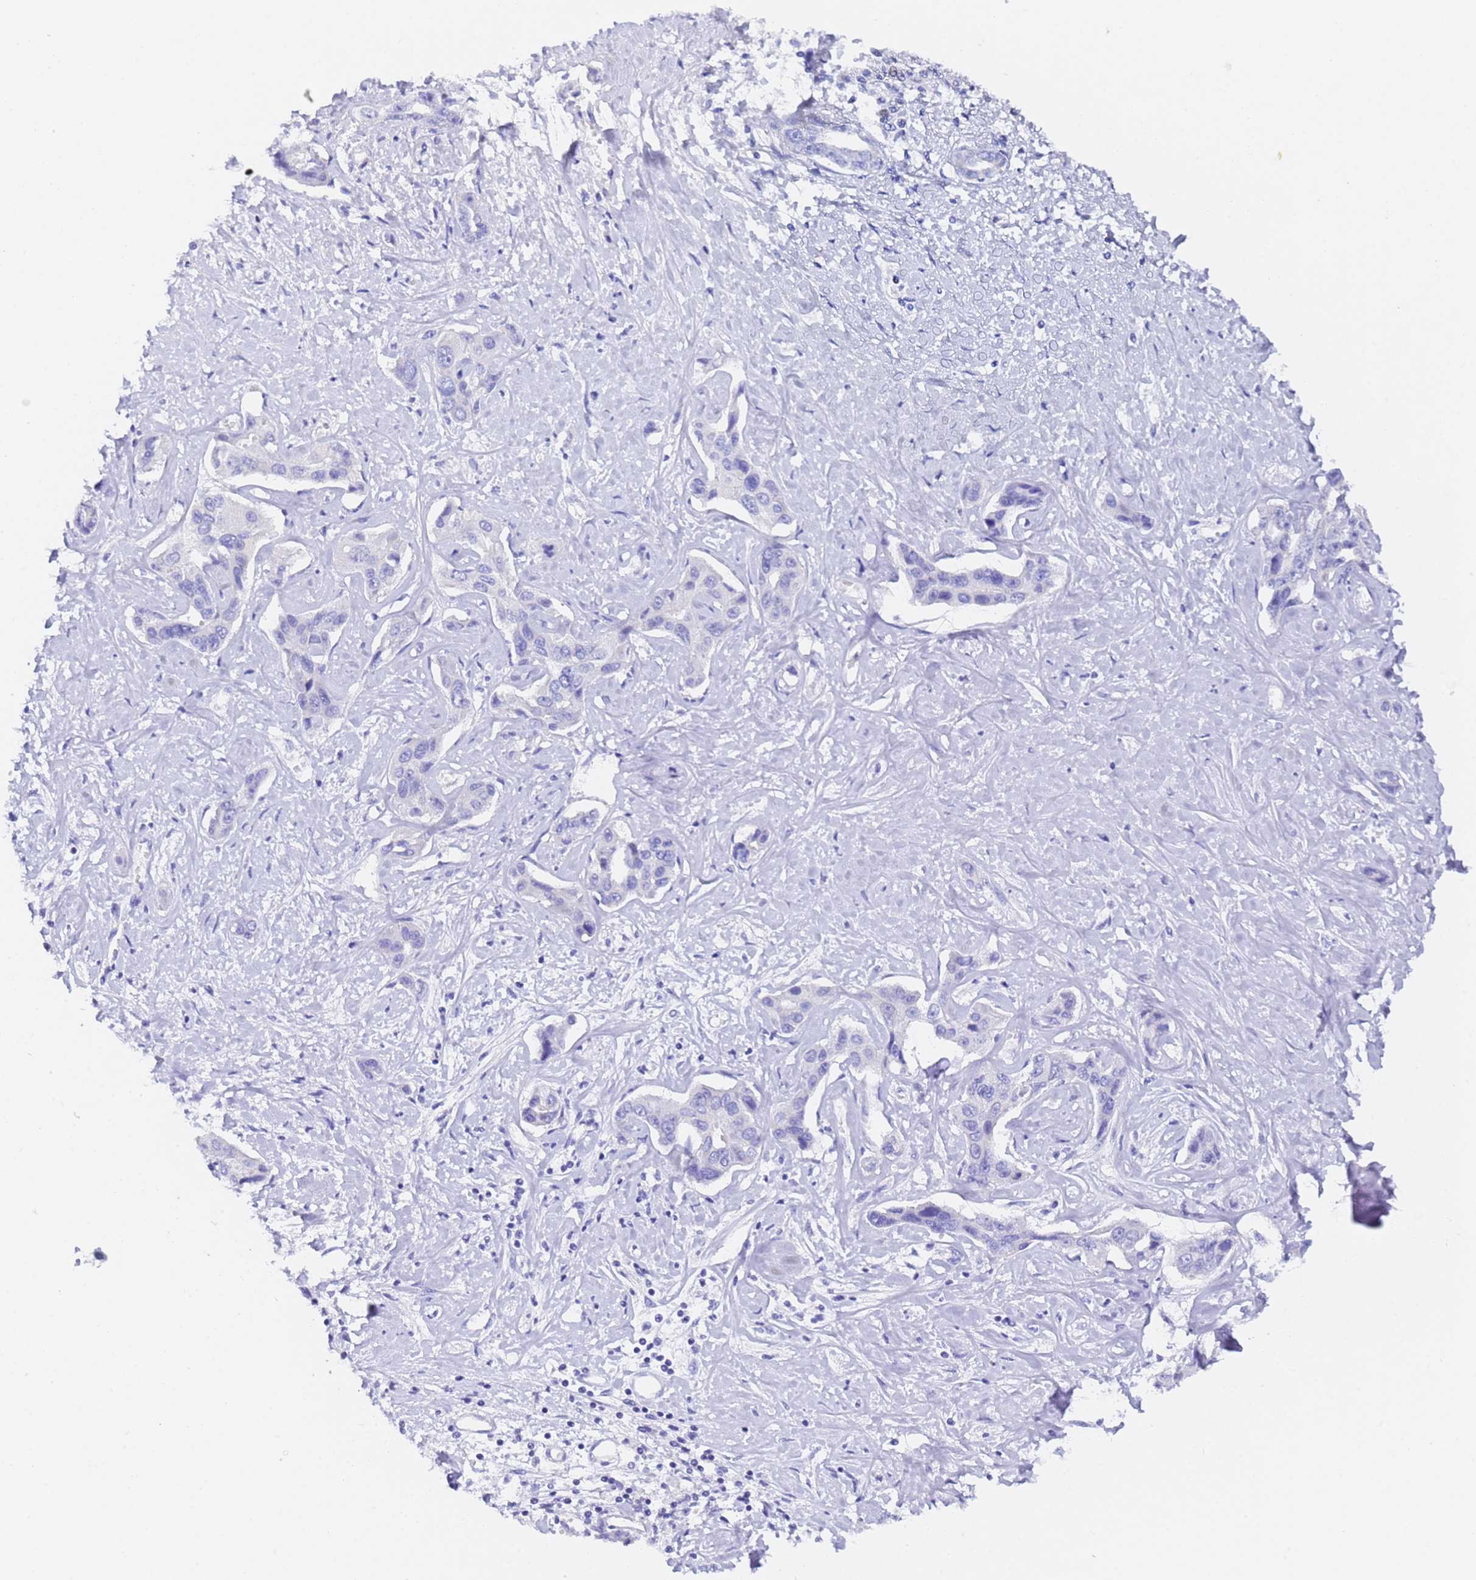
{"staining": {"intensity": "negative", "quantity": "none", "location": "none"}, "tissue": "liver cancer", "cell_type": "Tumor cells", "image_type": "cancer", "snomed": [{"axis": "morphology", "description": "Cholangiocarcinoma"}, {"axis": "topography", "description": "Liver"}], "caption": "Immunohistochemistry (IHC) of liver cancer shows no expression in tumor cells.", "gene": "GABRA1", "patient": {"sex": "male", "age": 59}}